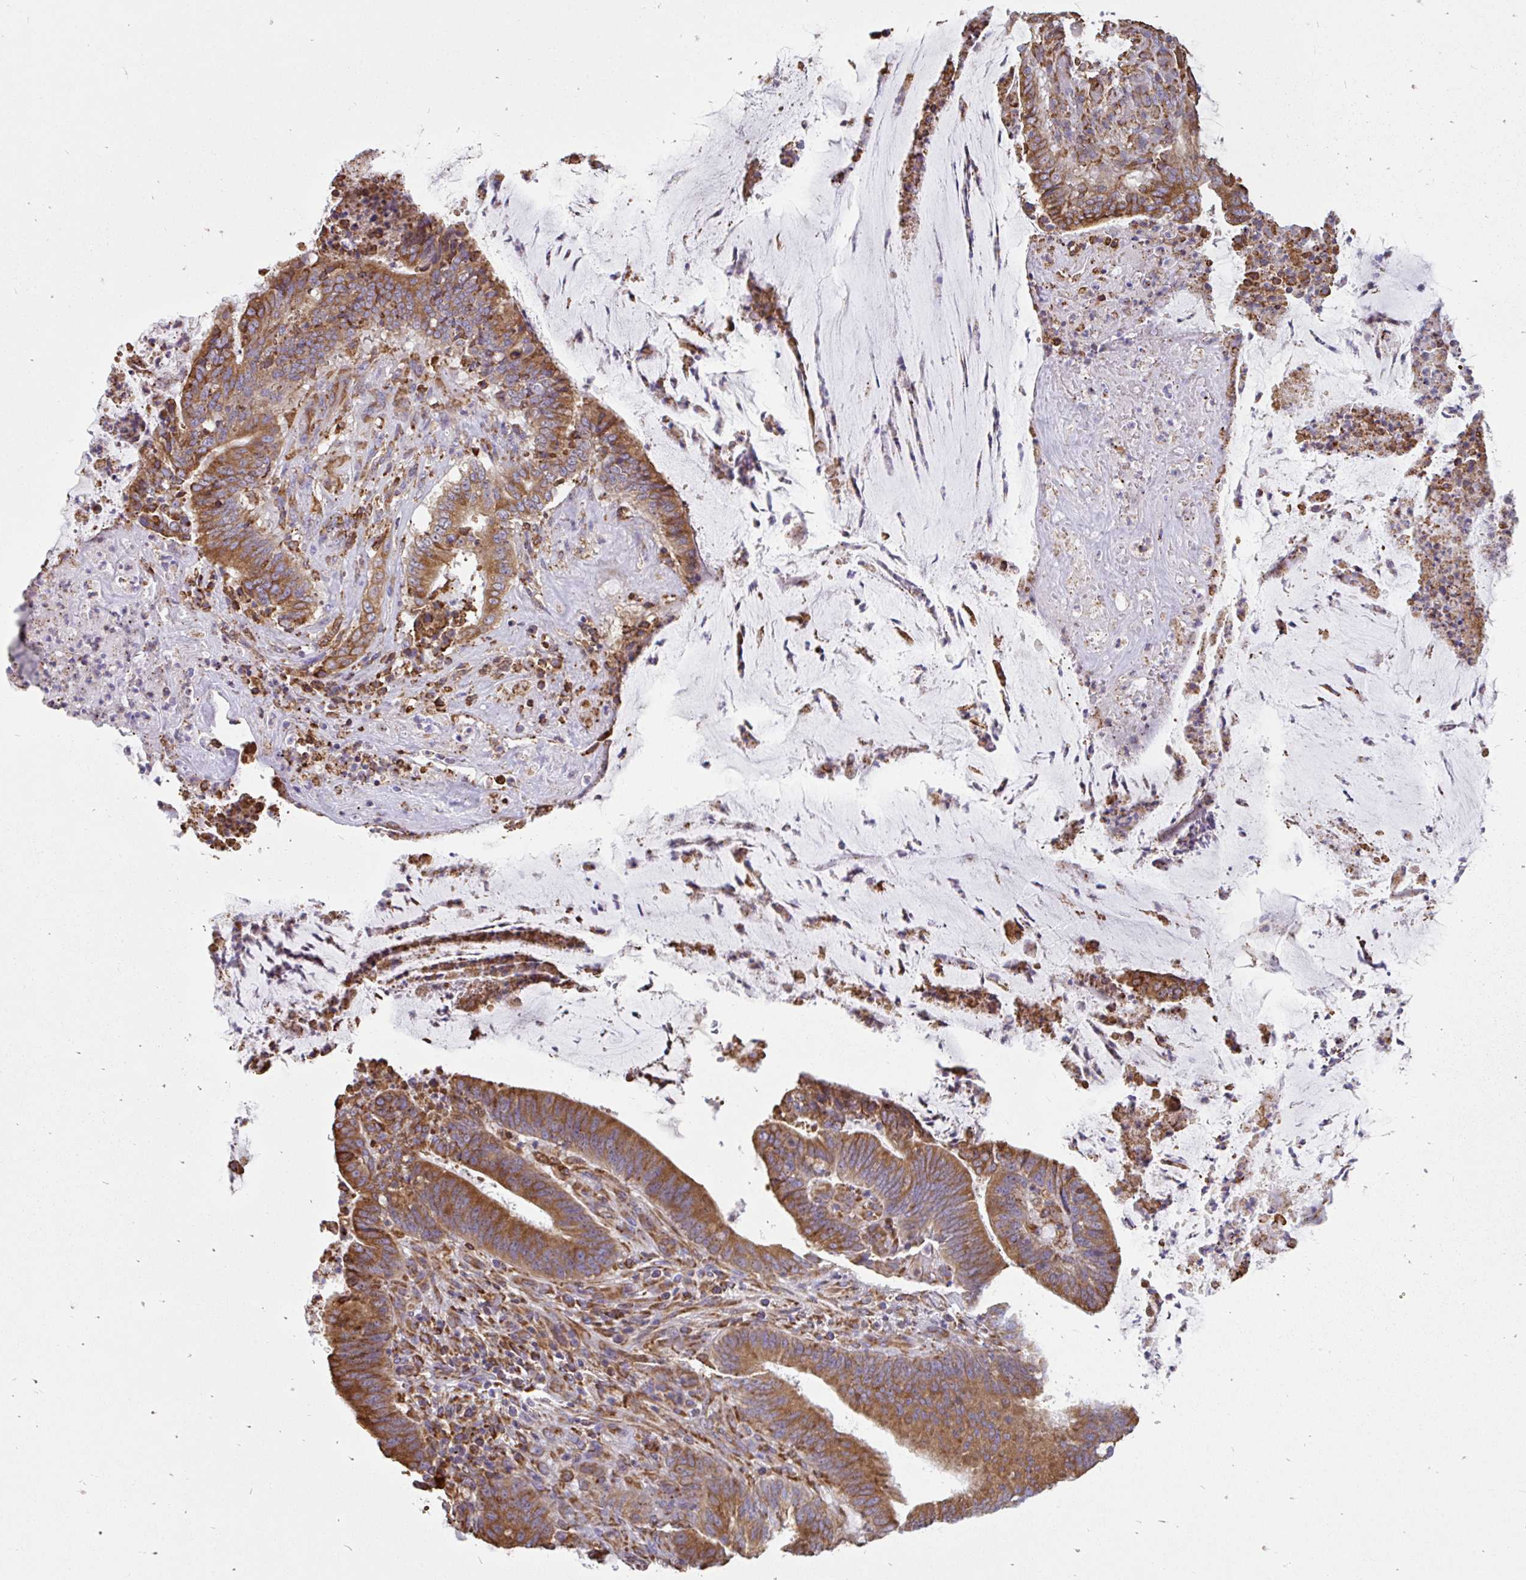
{"staining": {"intensity": "strong", "quantity": ">75%", "location": "cytoplasmic/membranous"}, "tissue": "colorectal cancer", "cell_type": "Tumor cells", "image_type": "cancer", "snomed": [{"axis": "morphology", "description": "Adenocarcinoma, NOS"}, {"axis": "topography", "description": "Colon"}], "caption": "IHC staining of colorectal adenocarcinoma, which reveals high levels of strong cytoplasmic/membranous staining in approximately >75% of tumor cells indicating strong cytoplasmic/membranous protein positivity. The staining was performed using DAB (brown) for protein detection and nuclei were counterstained in hematoxylin (blue).", "gene": "EML5", "patient": {"sex": "female", "age": 43}}